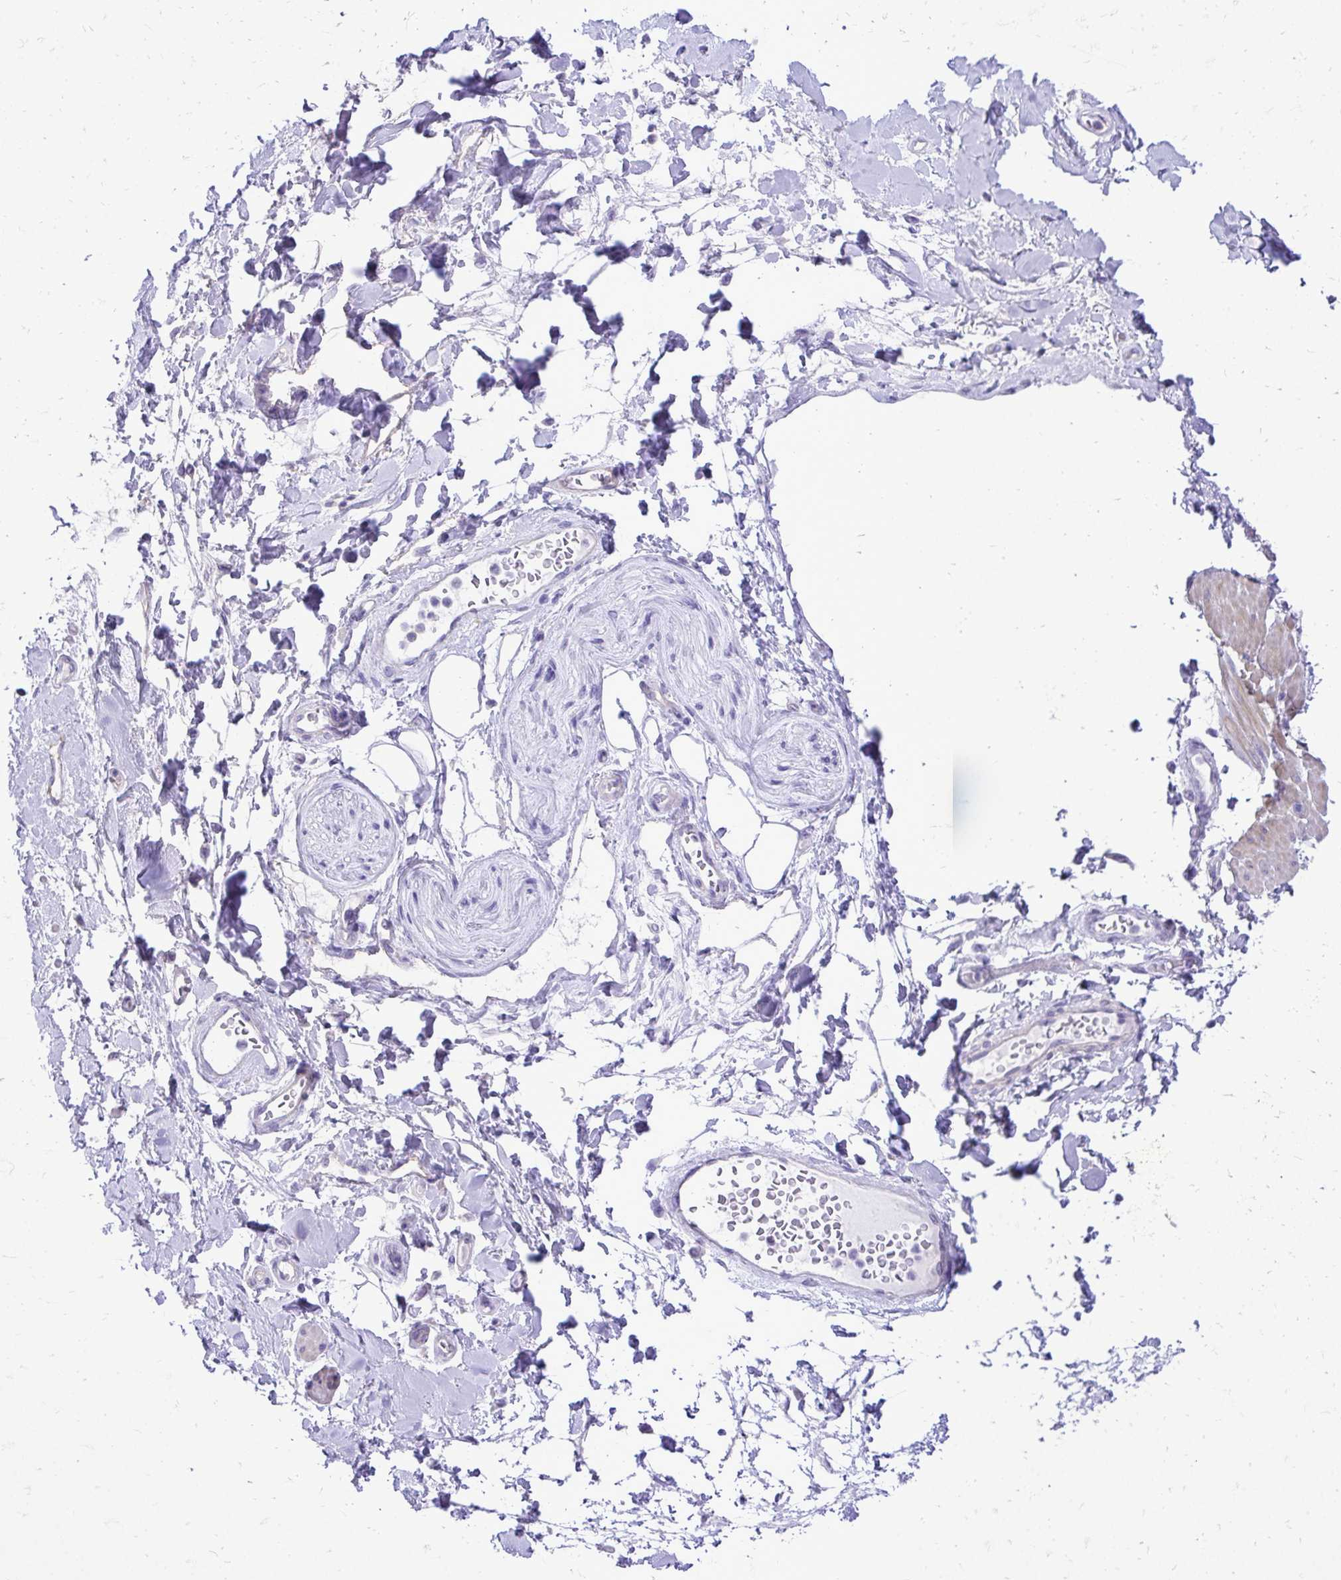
{"staining": {"intensity": "negative", "quantity": "none", "location": "none"}, "tissue": "adipose tissue", "cell_type": "Adipocytes", "image_type": "normal", "snomed": [{"axis": "morphology", "description": "Normal tissue, NOS"}, {"axis": "topography", "description": "Urinary bladder"}, {"axis": "topography", "description": "Peripheral nerve tissue"}], "caption": "High magnification brightfield microscopy of unremarkable adipose tissue stained with DAB (3,3'-diaminobenzidine) (brown) and counterstained with hematoxylin (blue): adipocytes show no significant staining. (Brightfield microscopy of DAB (3,3'-diaminobenzidine) IHC at high magnification).", "gene": "PELI3", "patient": {"sex": "female", "age": 60}}